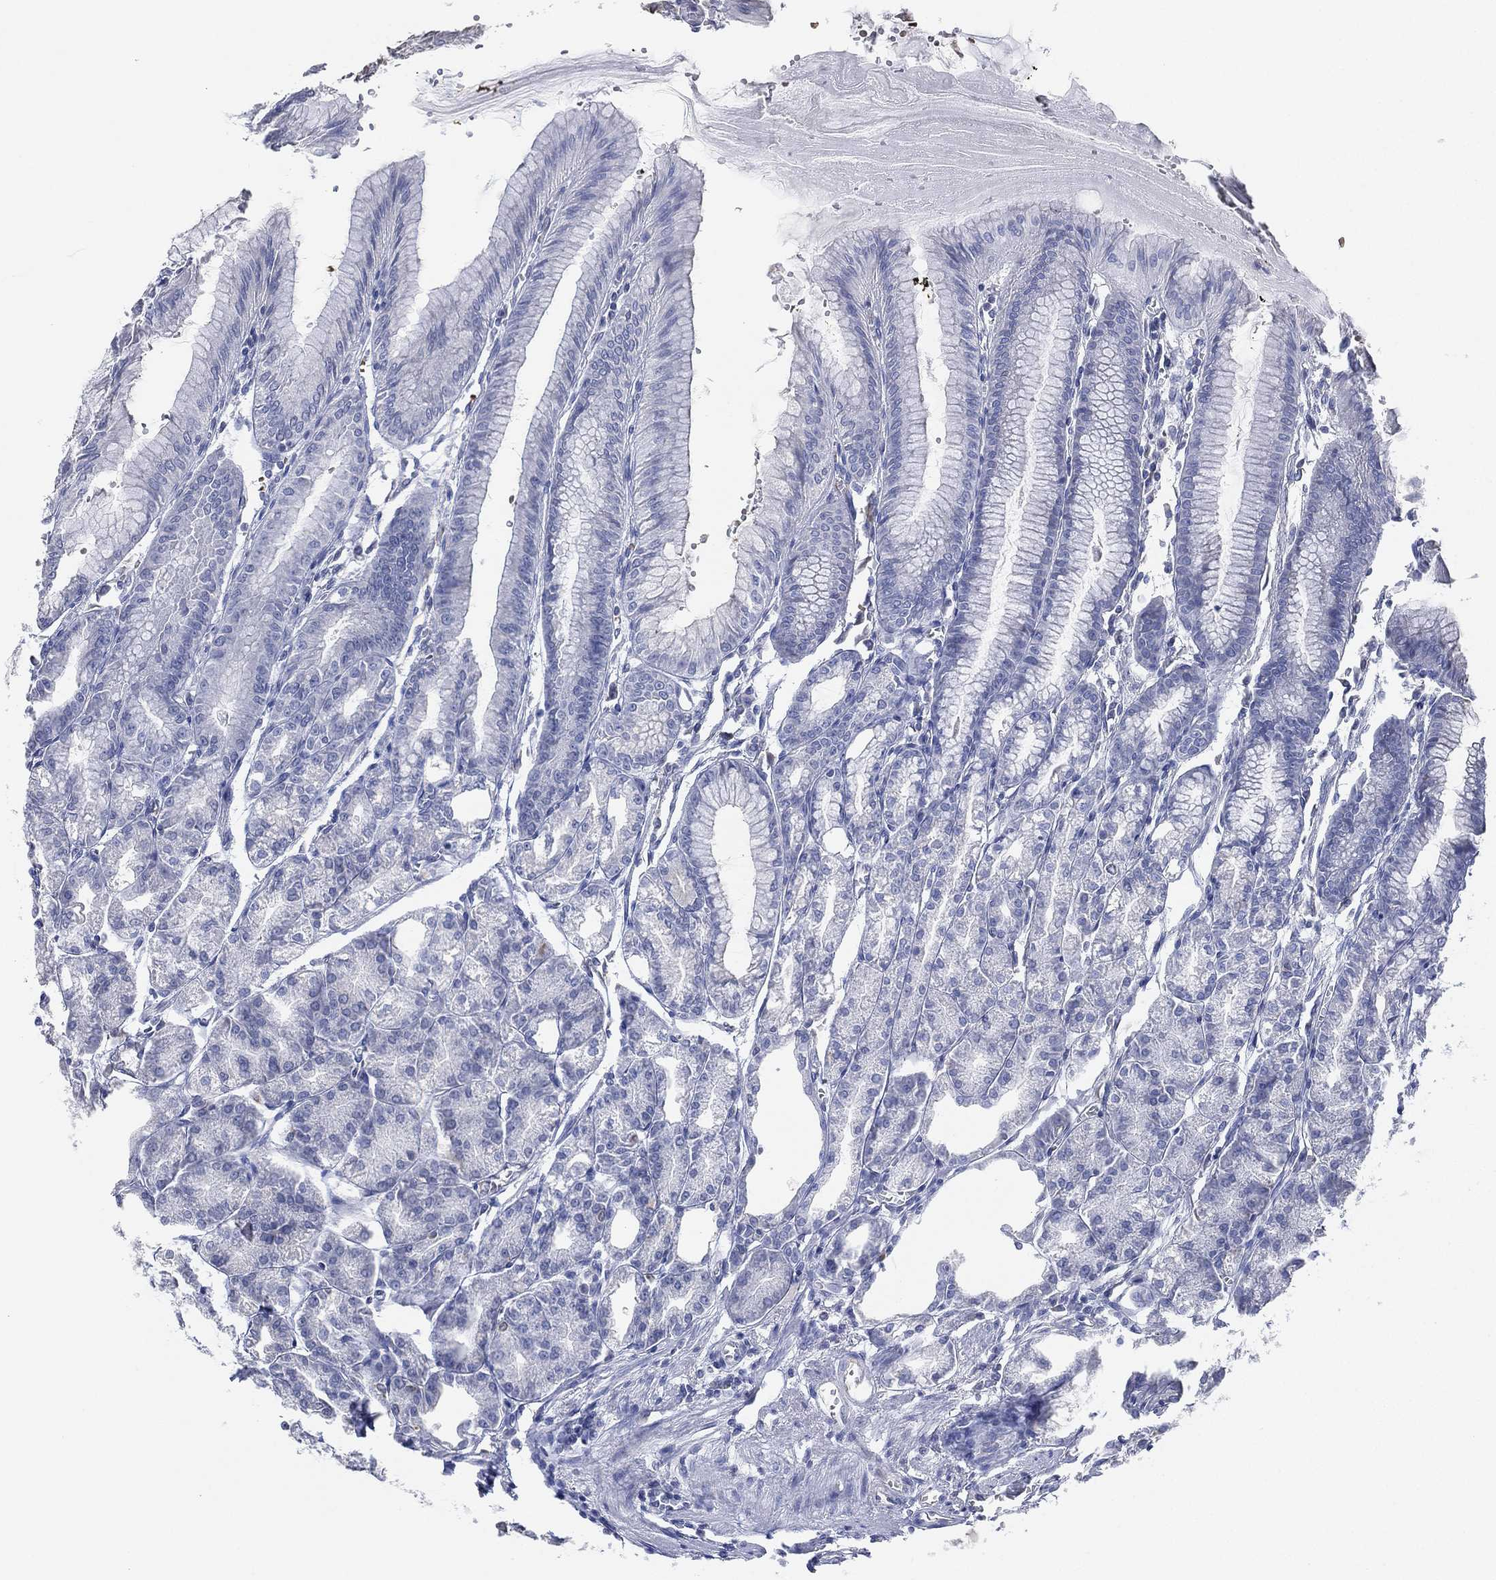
{"staining": {"intensity": "negative", "quantity": "none", "location": "none"}, "tissue": "stomach", "cell_type": "Glandular cells", "image_type": "normal", "snomed": [{"axis": "morphology", "description": "Normal tissue, NOS"}, {"axis": "topography", "description": "Stomach, lower"}], "caption": "DAB immunohistochemical staining of benign stomach reveals no significant staining in glandular cells. (Immunohistochemistry, brightfield microscopy, high magnification).", "gene": "CFTR", "patient": {"sex": "male", "age": 71}}